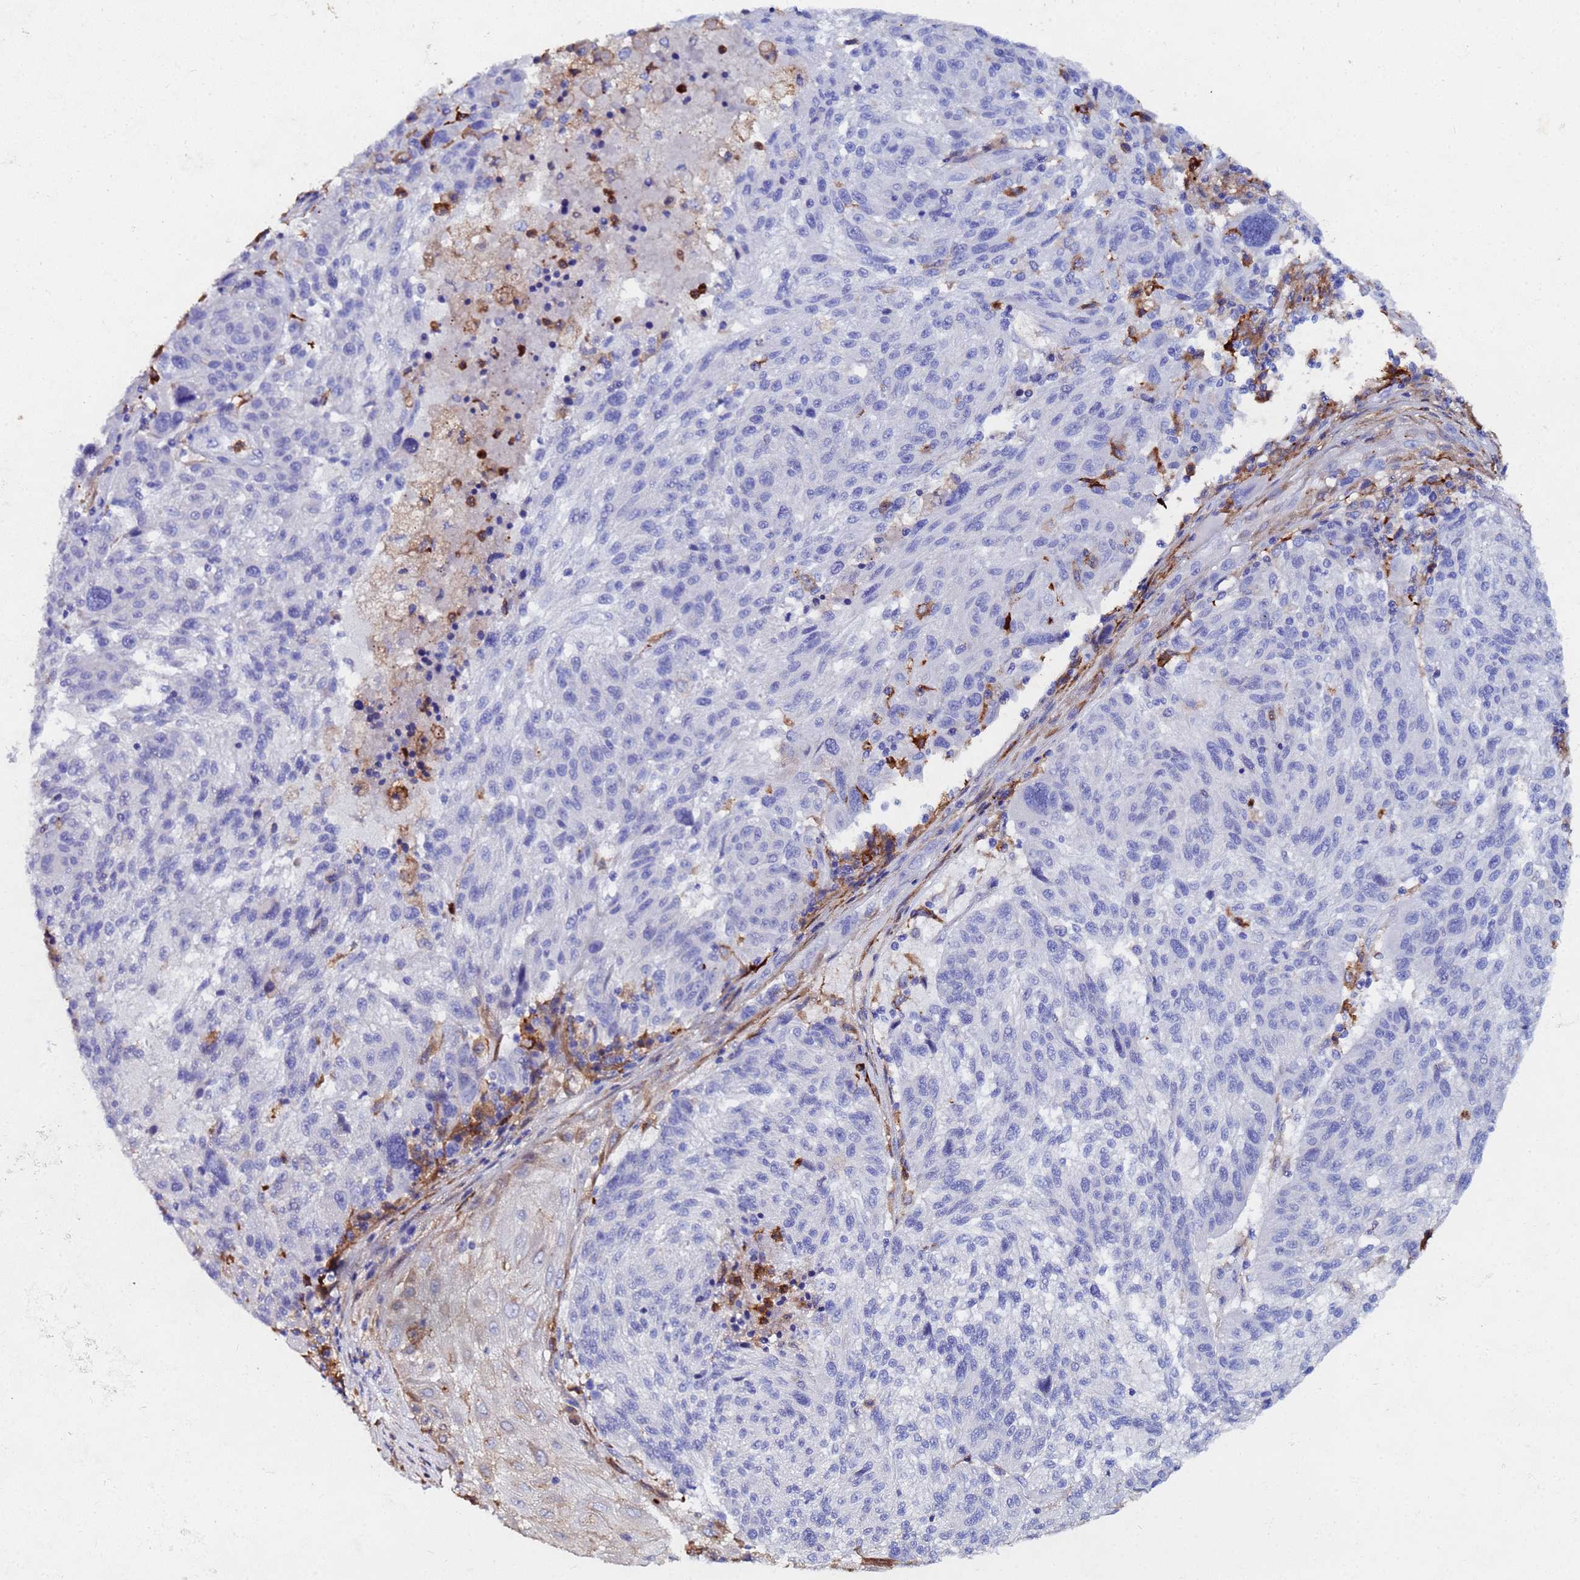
{"staining": {"intensity": "negative", "quantity": "none", "location": "none"}, "tissue": "melanoma", "cell_type": "Tumor cells", "image_type": "cancer", "snomed": [{"axis": "morphology", "description": "Malignant melanoma, NOS"}, {"axis": "topography", "description": "Skin"}], "caption": "Immunohistochemistry micrograph of human malignant melanoma stained for a protein (brown), which exhibits no positivity in tumor cells.", "gene": "BASP1", "patient": {"sex": "male", "age": 53}}